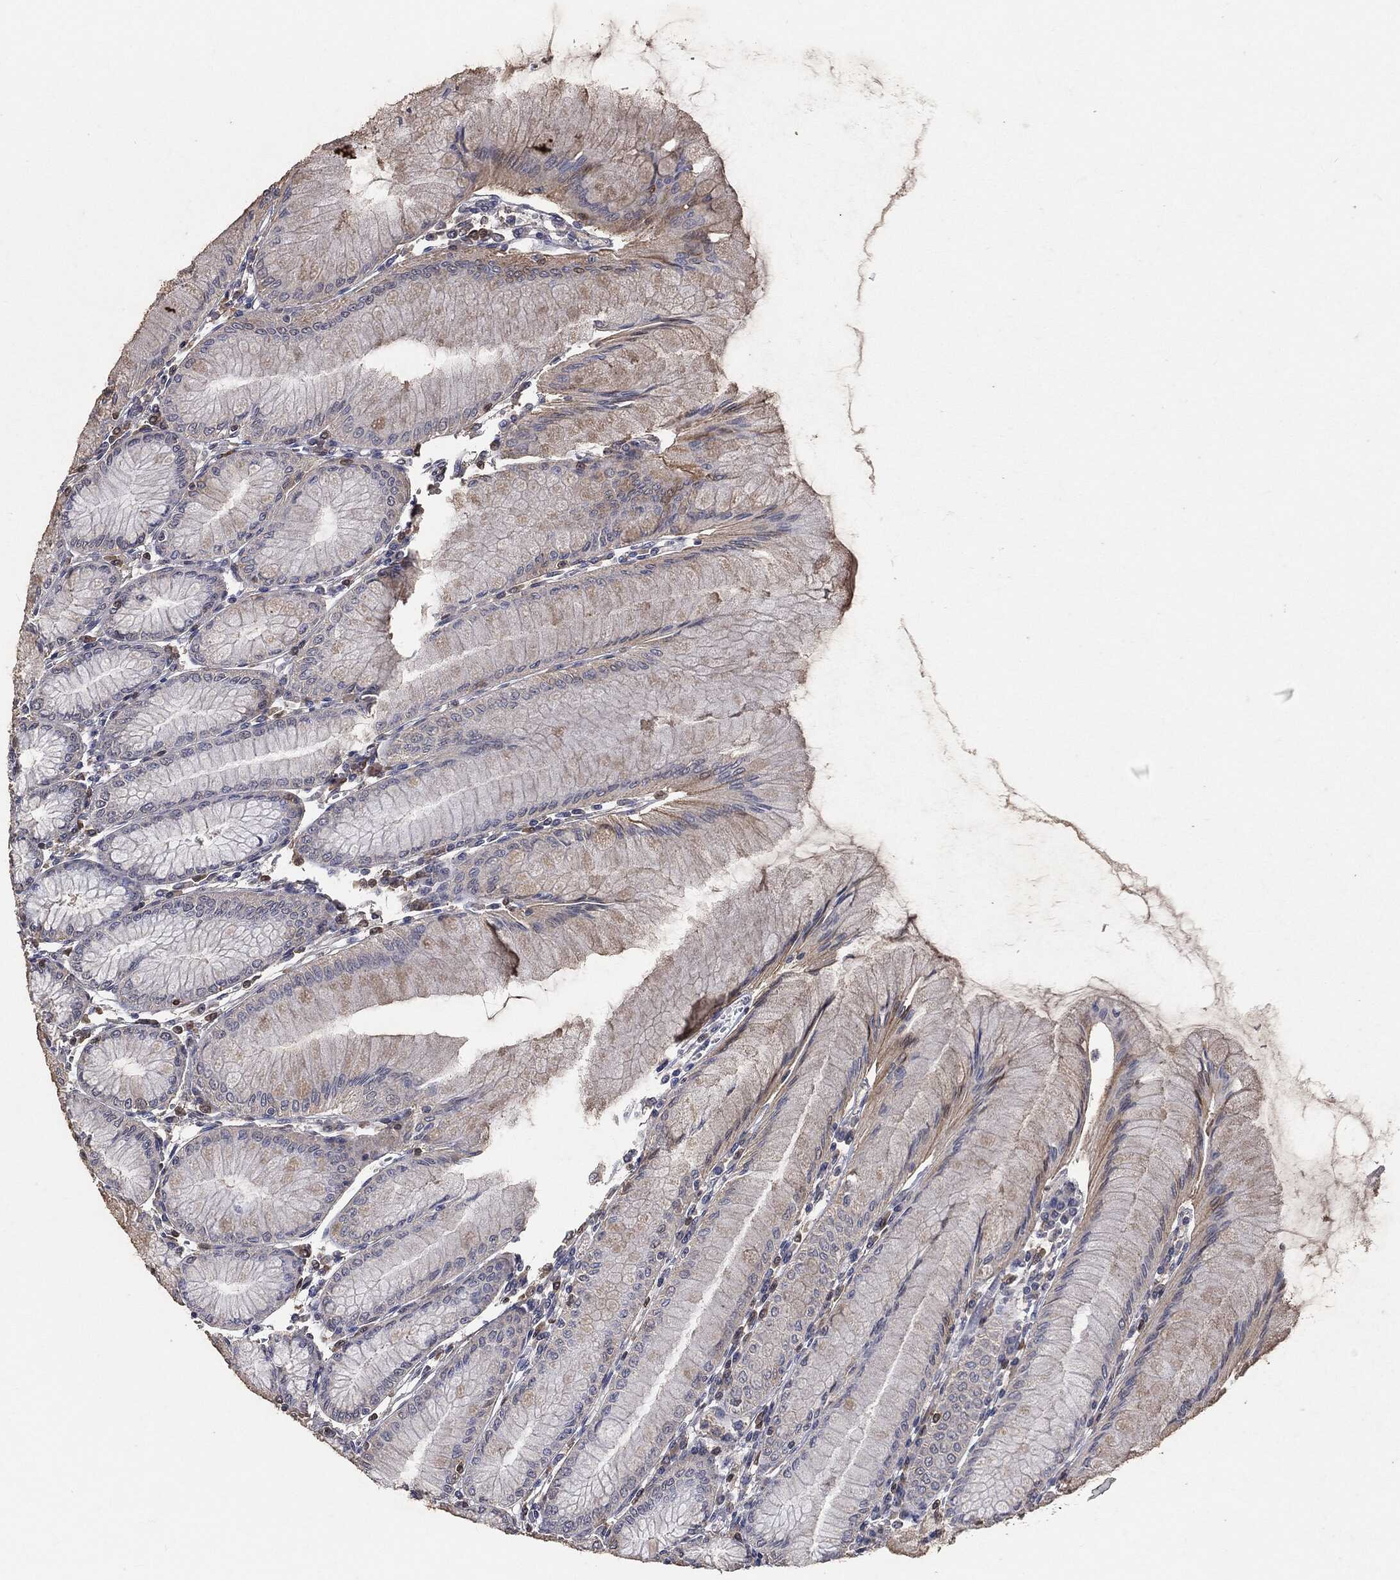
{"staining": {"intensity": "weak", "quantity": "25%-75%", "location": "cytoplasmic/membranous"}, "tissue": "stomach", "cell_type": "Glandular cells", "image_type": "normal", "snomed": [{"axis": "morphology", "description": "Normal tissue, NOS"}, {"axis": "topography", "description": "Stomach"}], "caption": "DAB (3,3'-diaminobenzidine) immunohistochemical staining of normal stomach demonstrates weak cytoplasmic/membranous protein staining in about 25%-75% of glandular cells. (DAB IHC with brightfield microscopy, high magnification).", "gene": "SNAP25", "patient": {"sex": "female", "age": 57}}